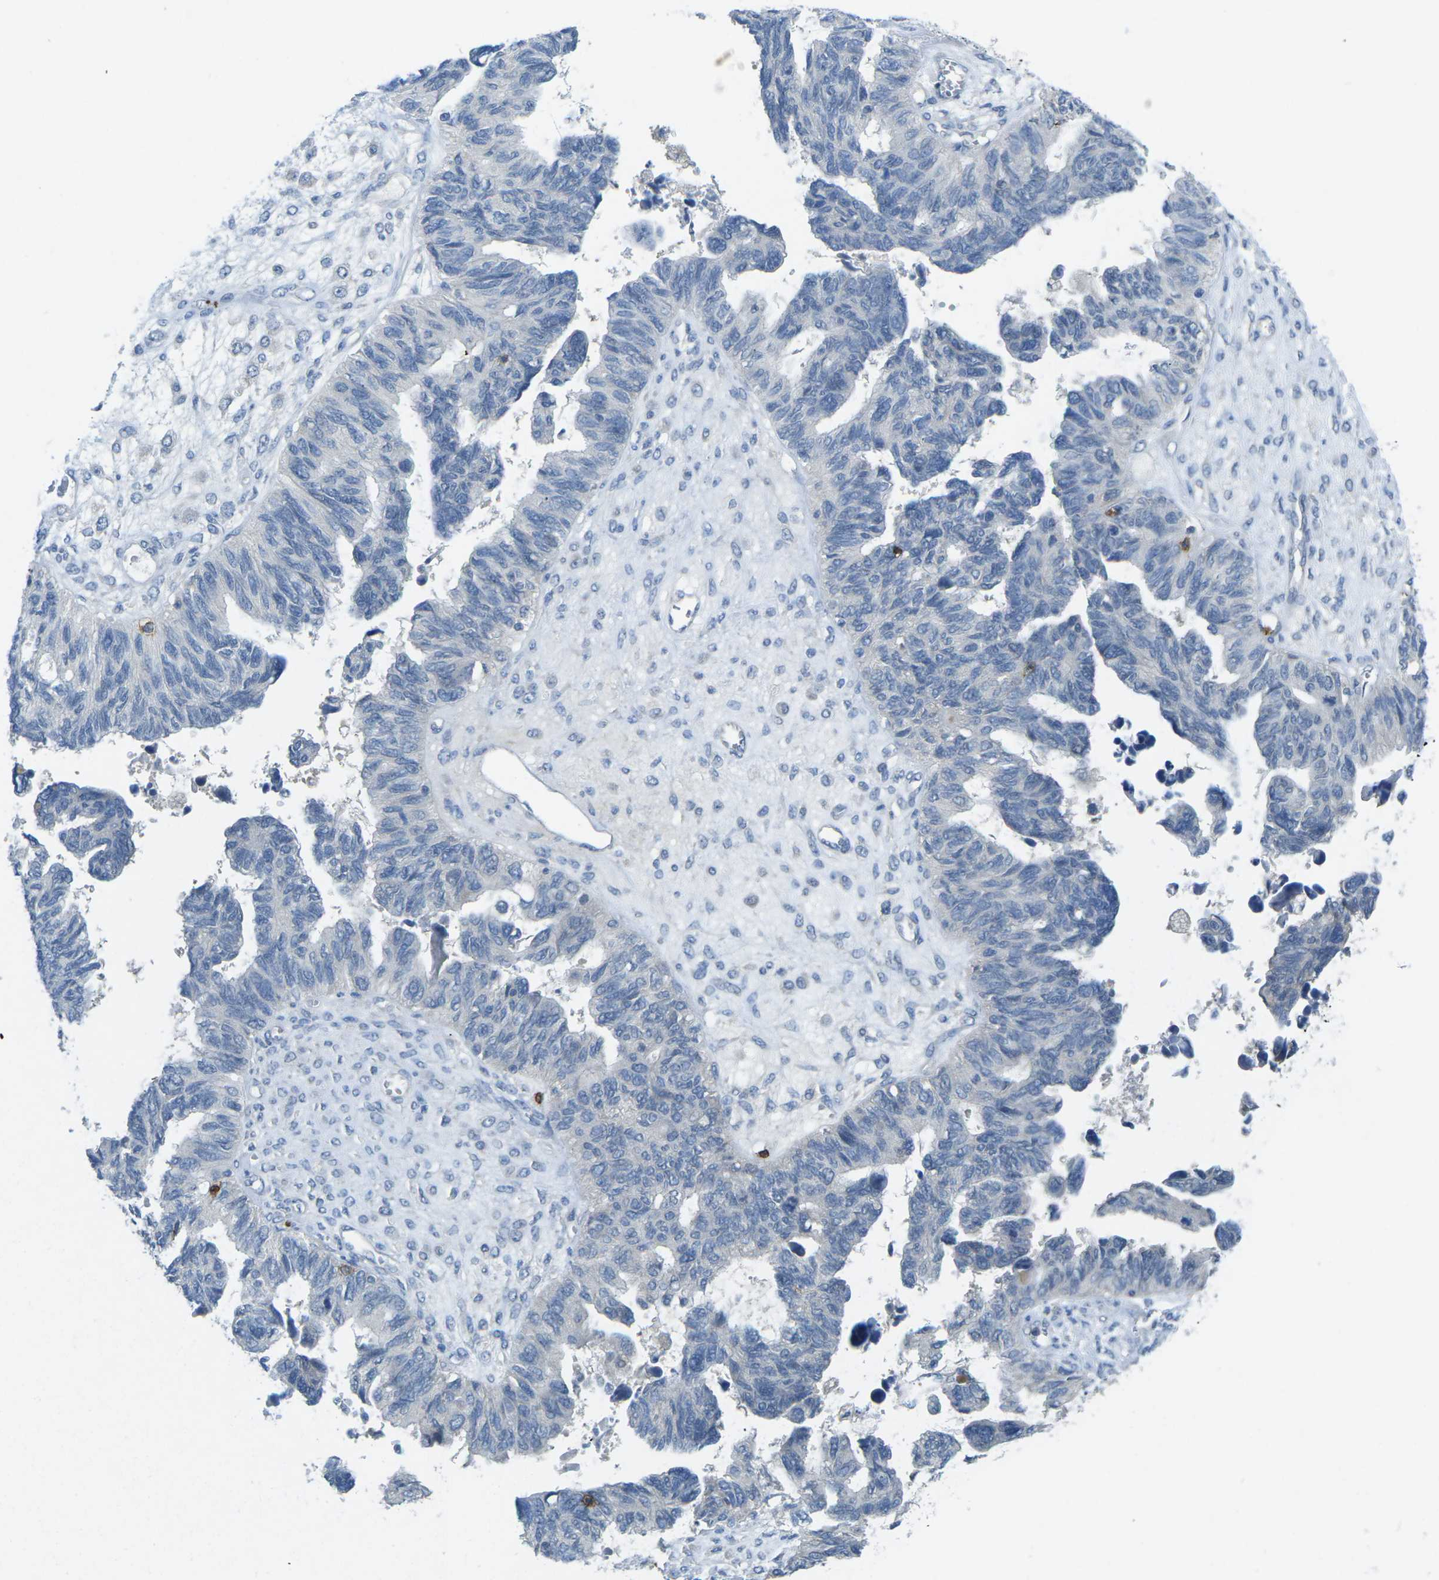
{"staining": {"intensity": "negative", "quantity": "none", "location": "none"}, "tissue": "ovarian cancer", "cell_type": "Tumor cells", "image_type": "cancer", "snomed": [{"axis": "morphology", "description": "Cystadenocarcinoma, serous, NOS"}, {"axis": "topography", "description": "Ovary"}], "caption": "IHC of human ovarian serous cystadenocarcinoma displays no expression in tumor cells. (DAB immunohistochemistry (IHC) with hematoxylin counter stain).", "gene": "CD19", "patient": {"sex": "female", "age": 79}}